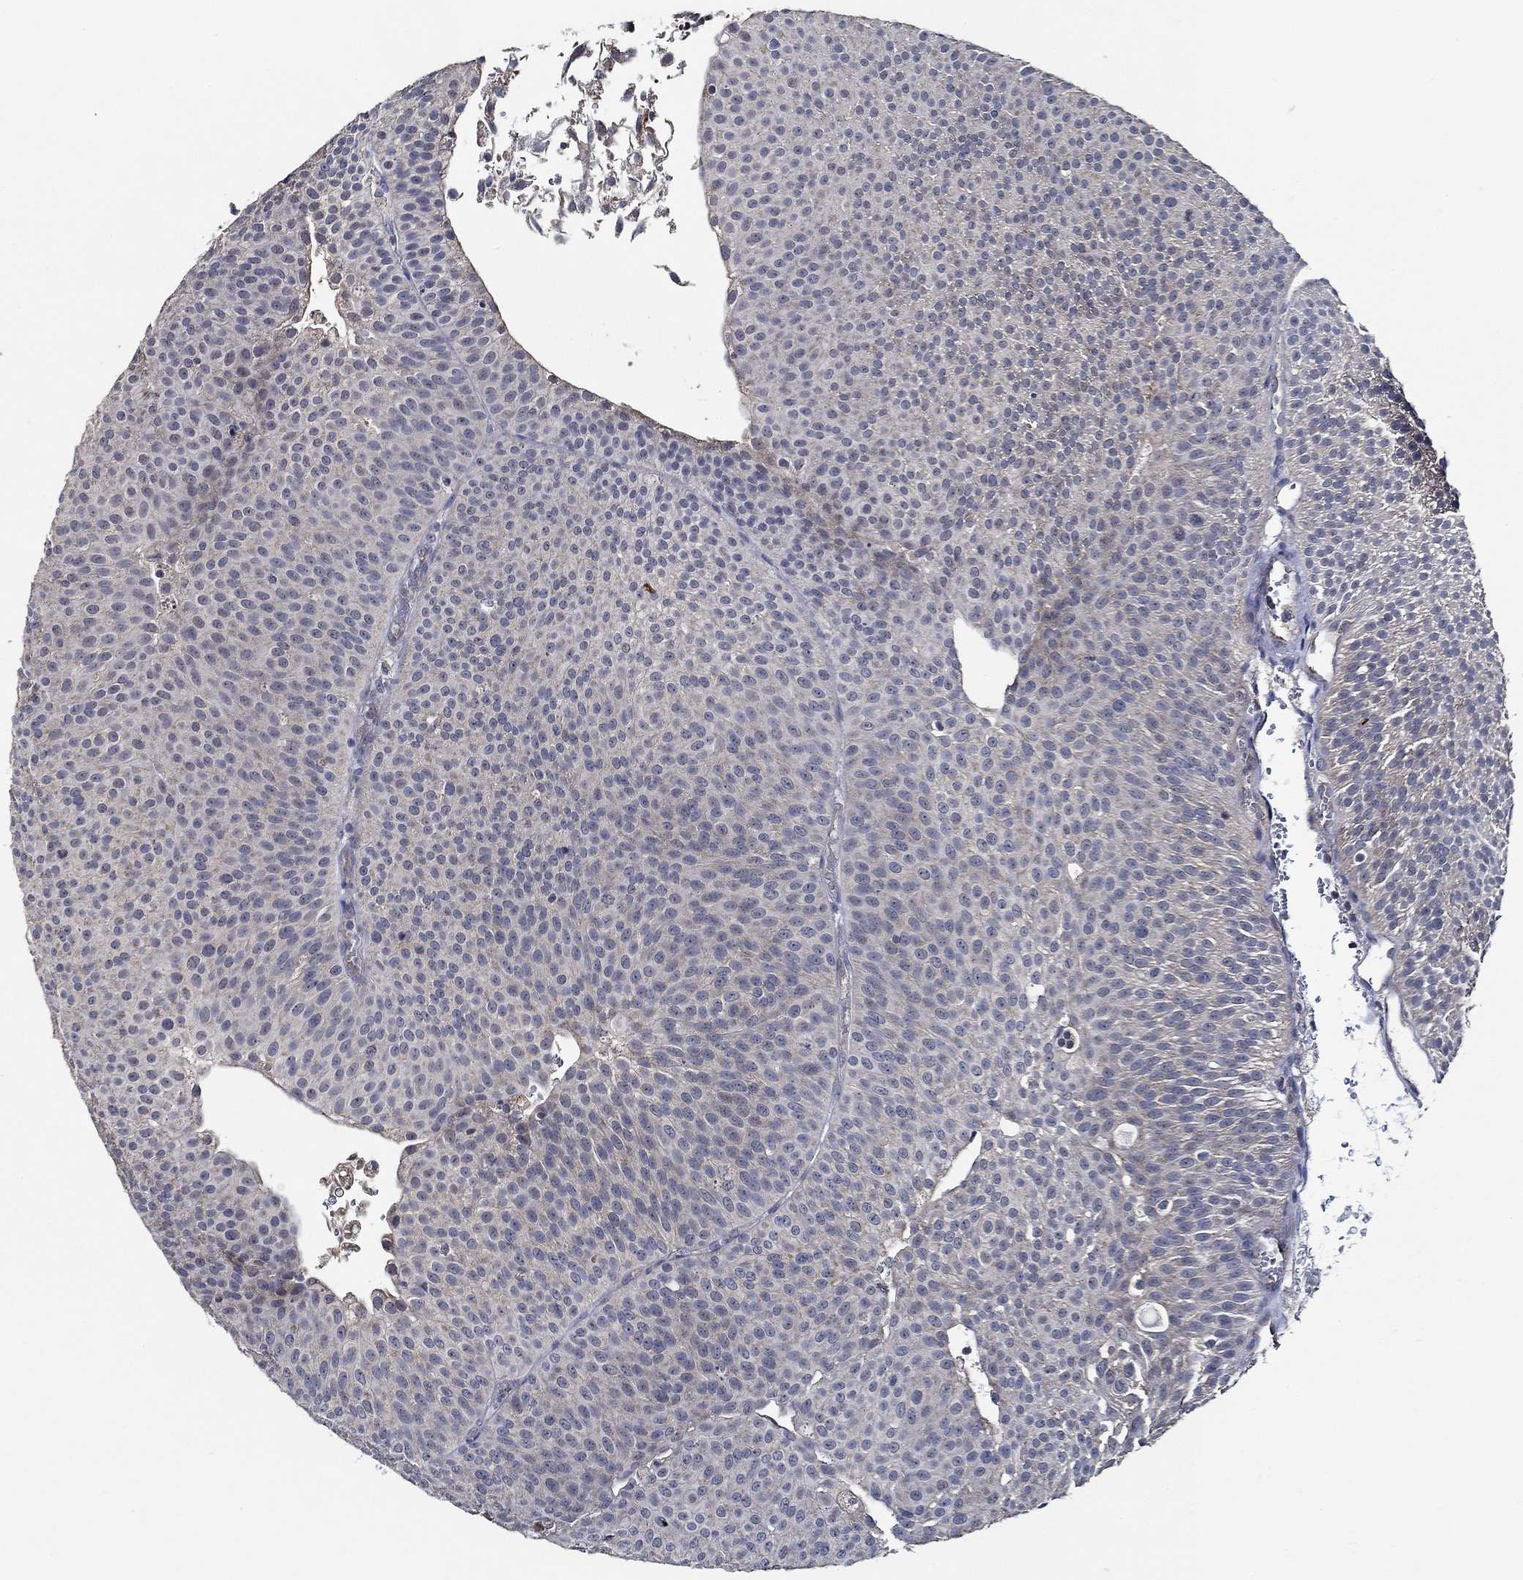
{"staining": {"intensity": "negative", "quantity": "none", "location": "none"}, "tissue": "urothelial cancer", "cell_type": "Tumor cells", "image_type": "cancer", "snomed": [{"axis": "morphology", "description": "Urothelial carcinoma, Low grade"}, {"axis": "topography", "description": "Urinary bladder"}], "caption": "An immunohistochemistry (IHC) micrograph of urothelial cancer is shown. There is no staining in tumor cells of urothelial cancer. (Stains: DAB IHC with hematoxylin counter stain, Microscopy: brightfield microscopy at high magnification).", "gene": "WDR53", "patient": {"sex": "male", "age": 65}}